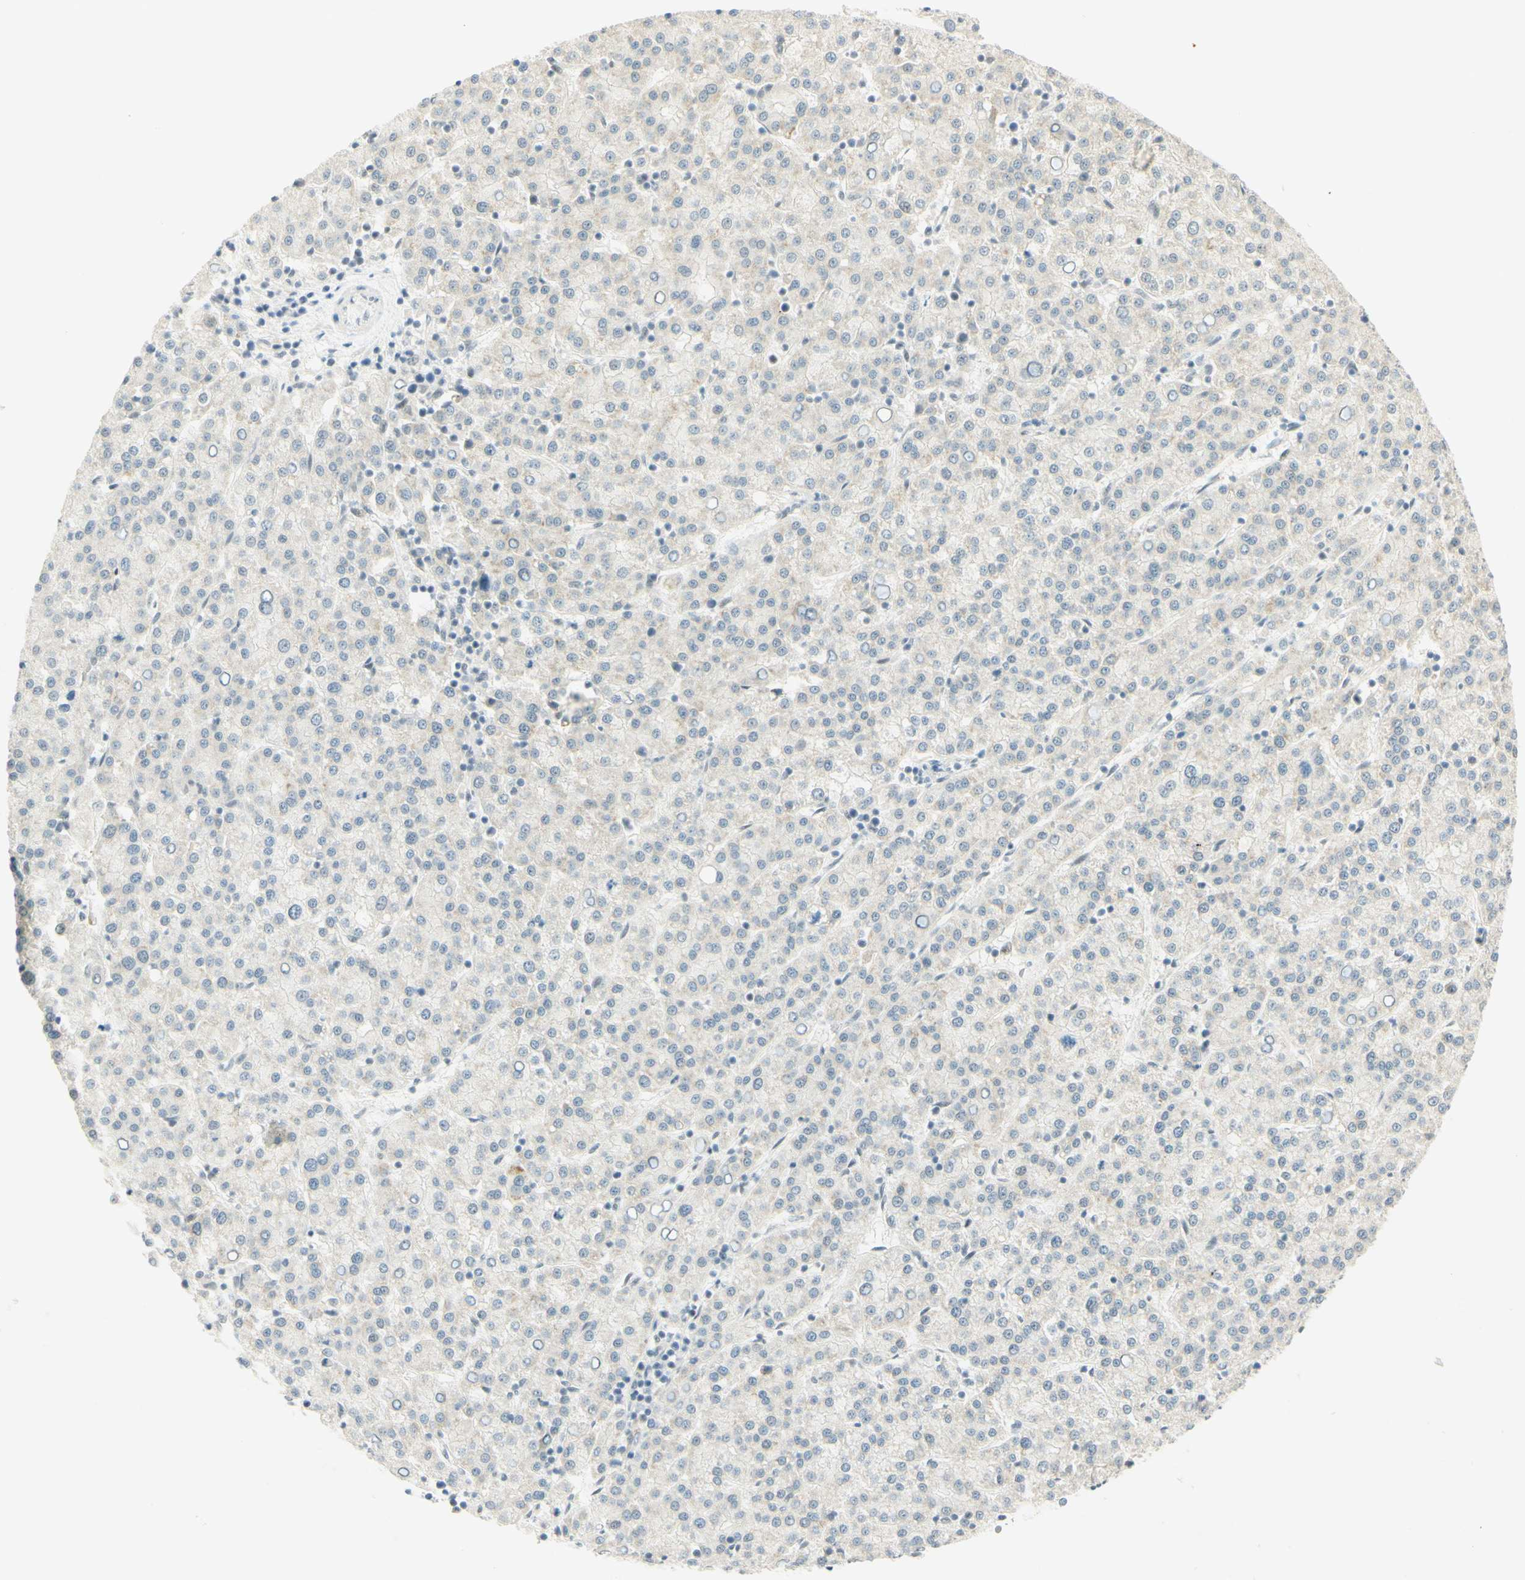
{"staining": {"intensity": "negative", "quantity": "none", "location": "none"}, "tissue": "liver cancer", "cell_type": "Tumor cells", "image_type": "cancer", "snomed": [{"axis": "morphology", "description": "Carcinoma, Hepatocellular, NOS"}, {"axis": "topography", "description": "Liver"}], "caption": "A high-resolution photomicrograph shows immunohistochemistry staining of liver hepatocellular carcinoma, which reveals no significant positivity in tumor cells.", "gene": "PMS2", "patient": {"sex": "female", "age": 58}}